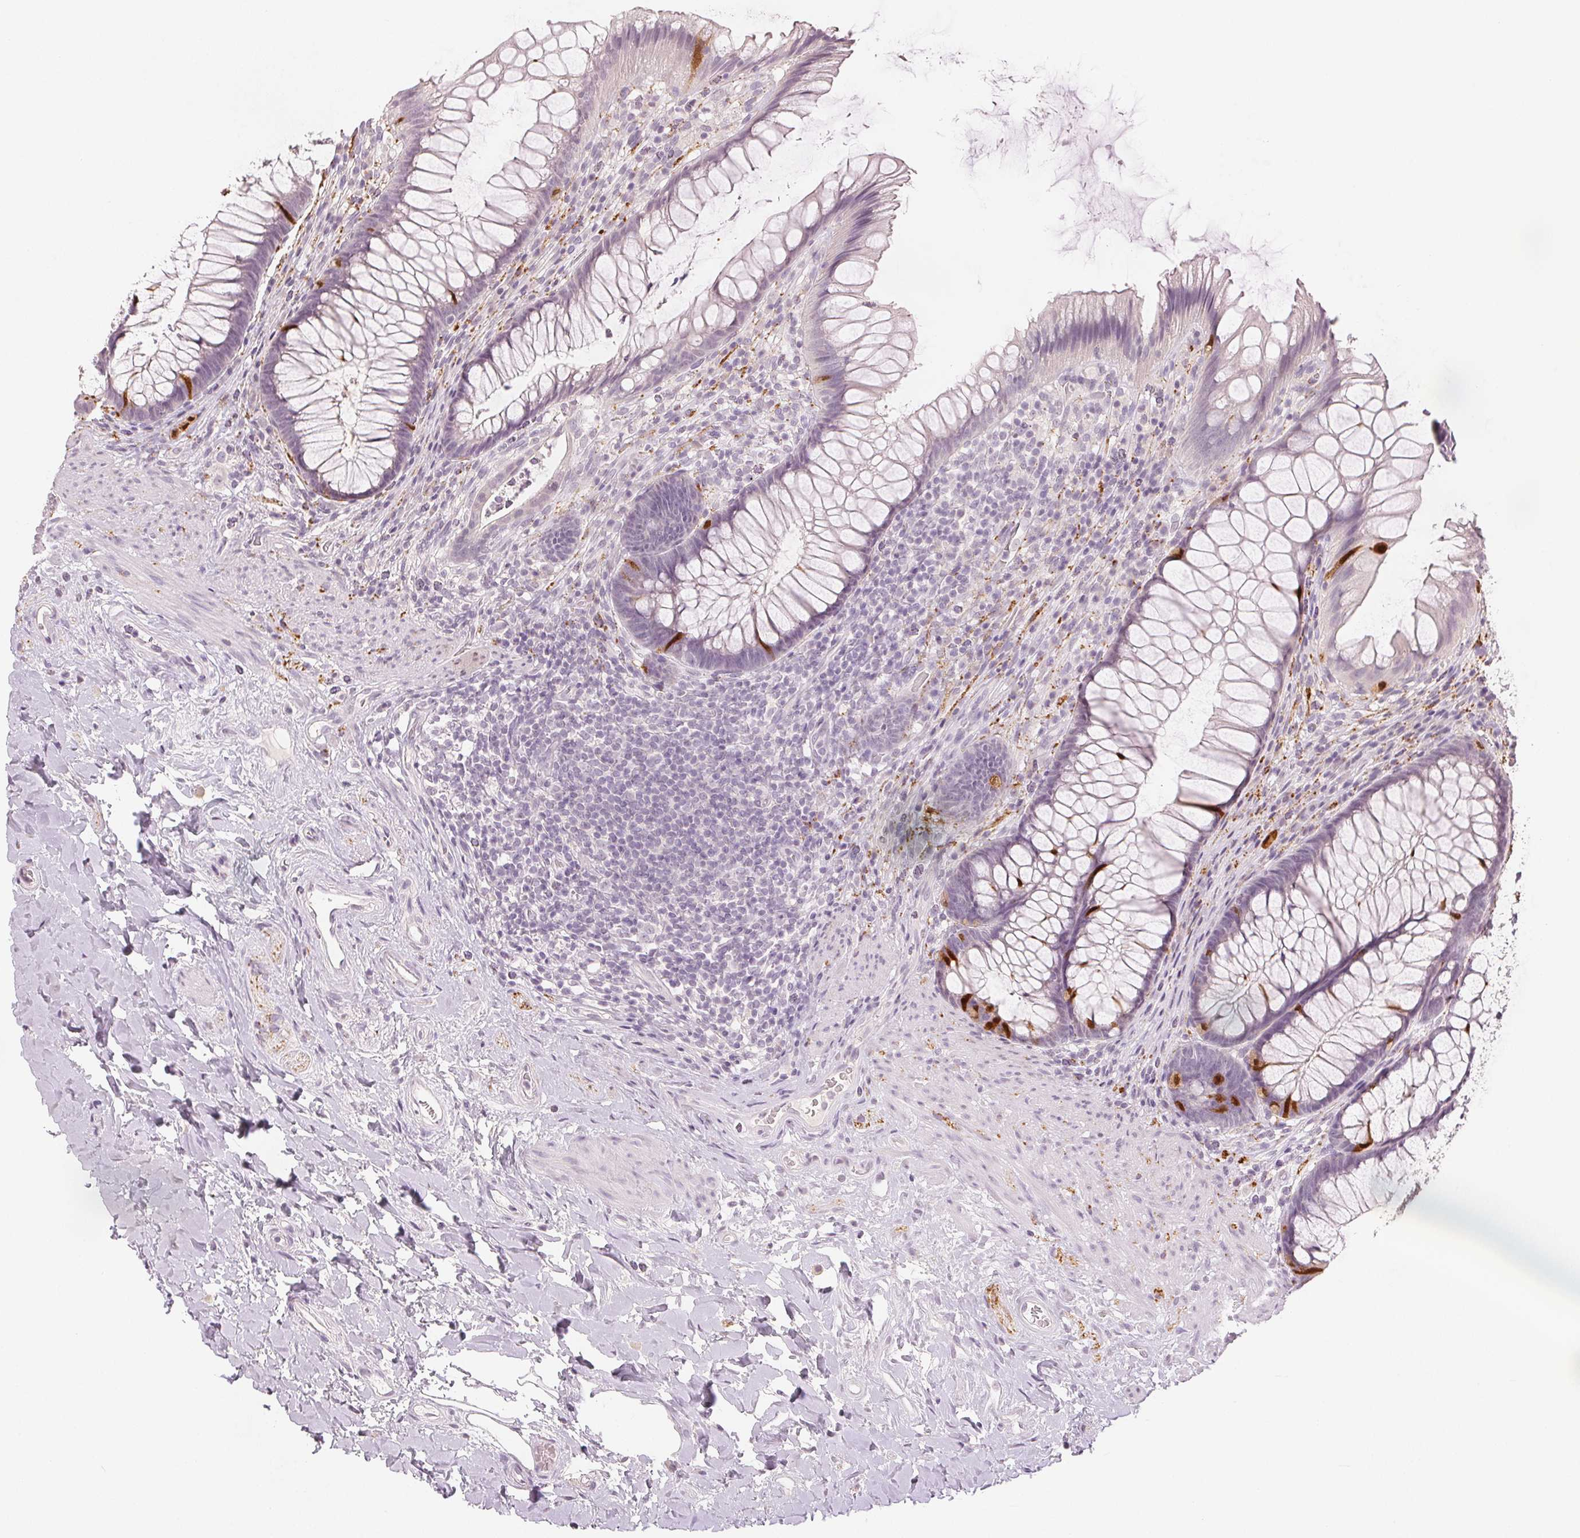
{"staining": {"intensity": "strong", "quantity": "<25%", "location": "cytoplasmic/membranous,nuclear"}, "tissue": "rectum", "cell_type": "Glandular cells", "image_type": "normal", "snomed": [{"axis": "morphology", "description": "Normal tissue, NOS"}, {"axis": "topography", "description": "Rectum"}], "caption": "Protein staining of unremarkable rectum exhibits strong cytoplasmic/membranous,nuclear expression in about <25% of glandular cells. (IHC, brightfield microscopy, high magnification).", "gene": "SCGN", "patient": {"sex": "male", "age": 53}}